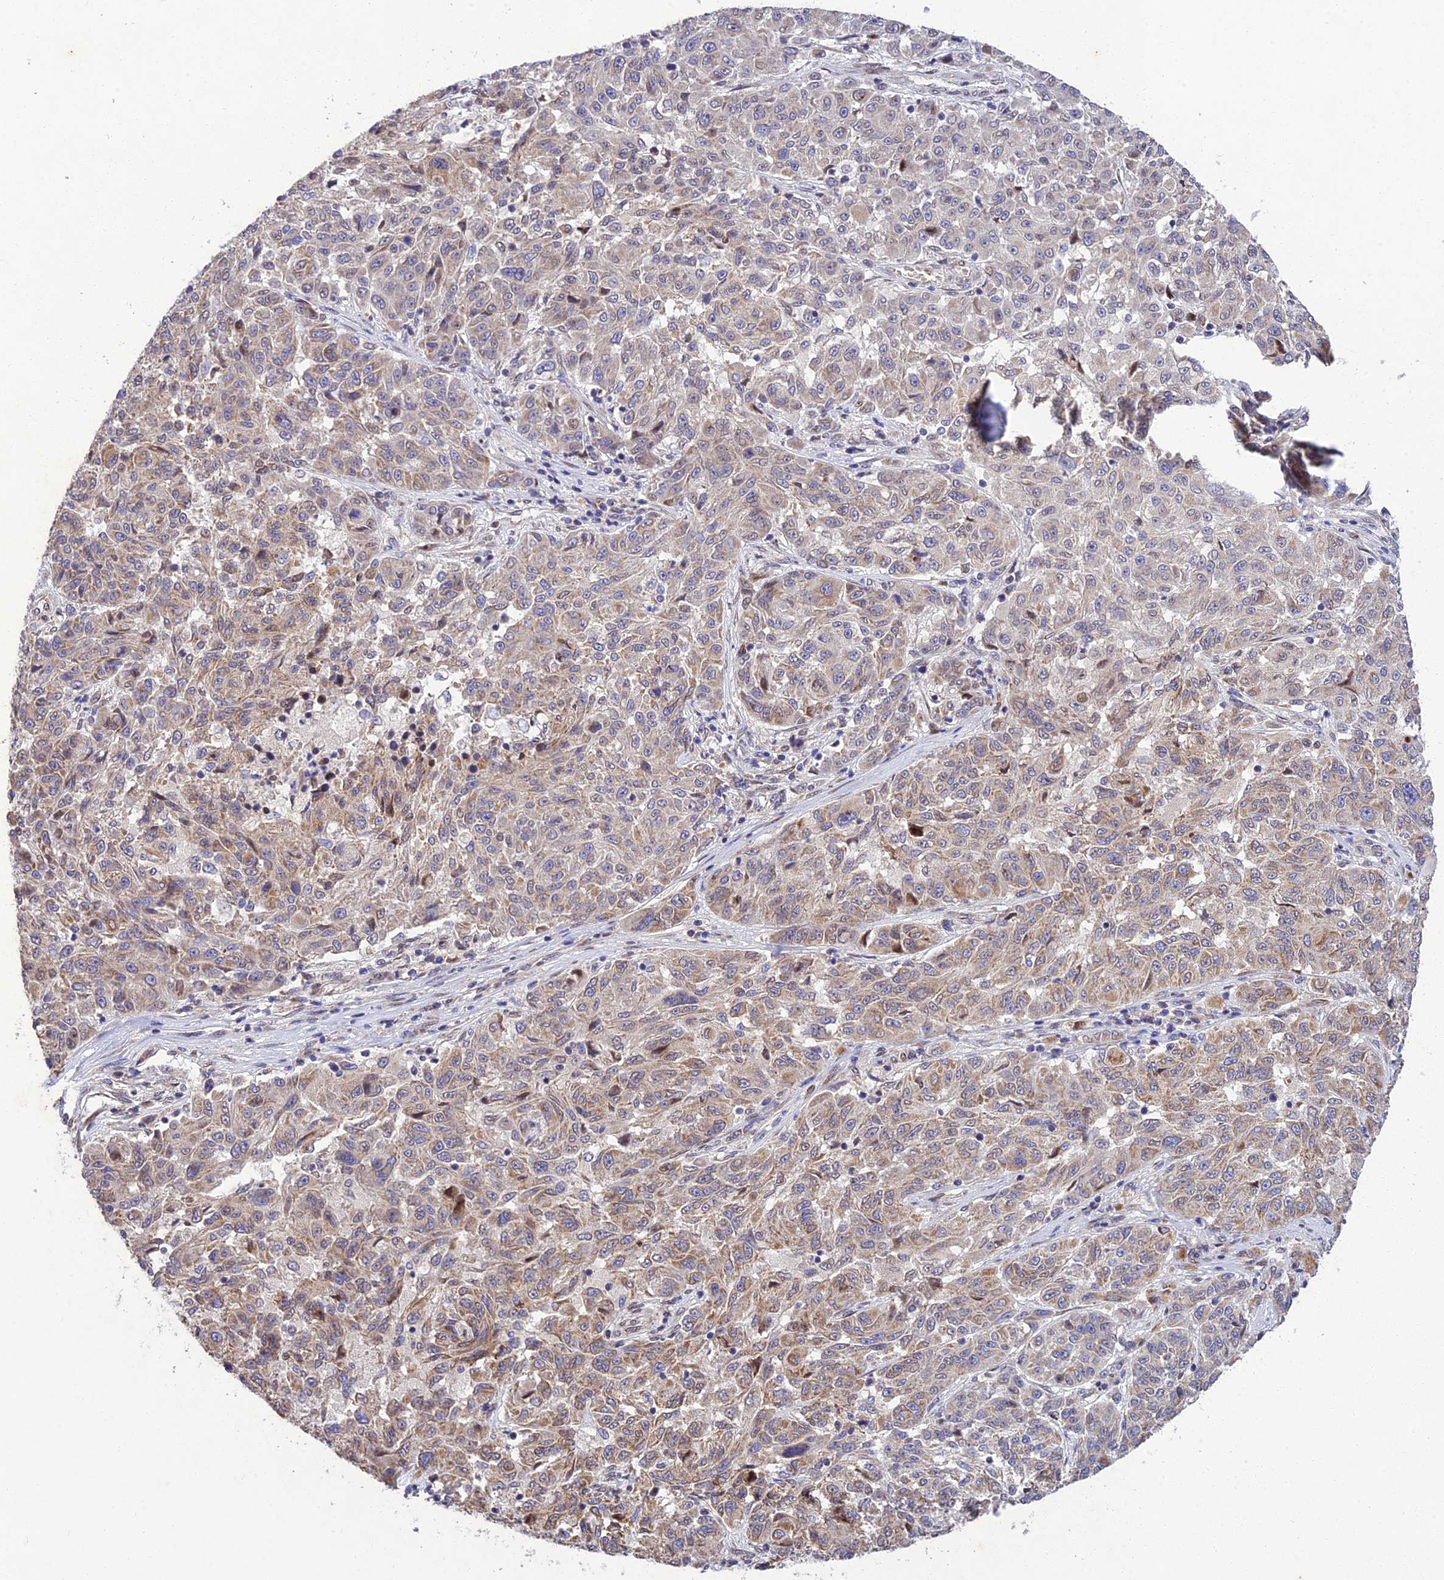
{"staining": {"intensity": "weak", "quantity": ">75%", "location": "cytoplasmic/membranous"}, "tissue": "melanoma", "cell_type": "Tumor cells", "image_type": "cancer", "snomed": [{"axis": "morphology", "description": "Malignant melanoma, NOS"}, {"axis": "topography", "description": "Skin"}], "caption": "Protein staining by IHC displays weak cytoplasmic/membranous positivity in approximately >75% of tumor cells in melanoma.", "gene": "MGAT2", "patient": {"sex": "male", "age": 53}}